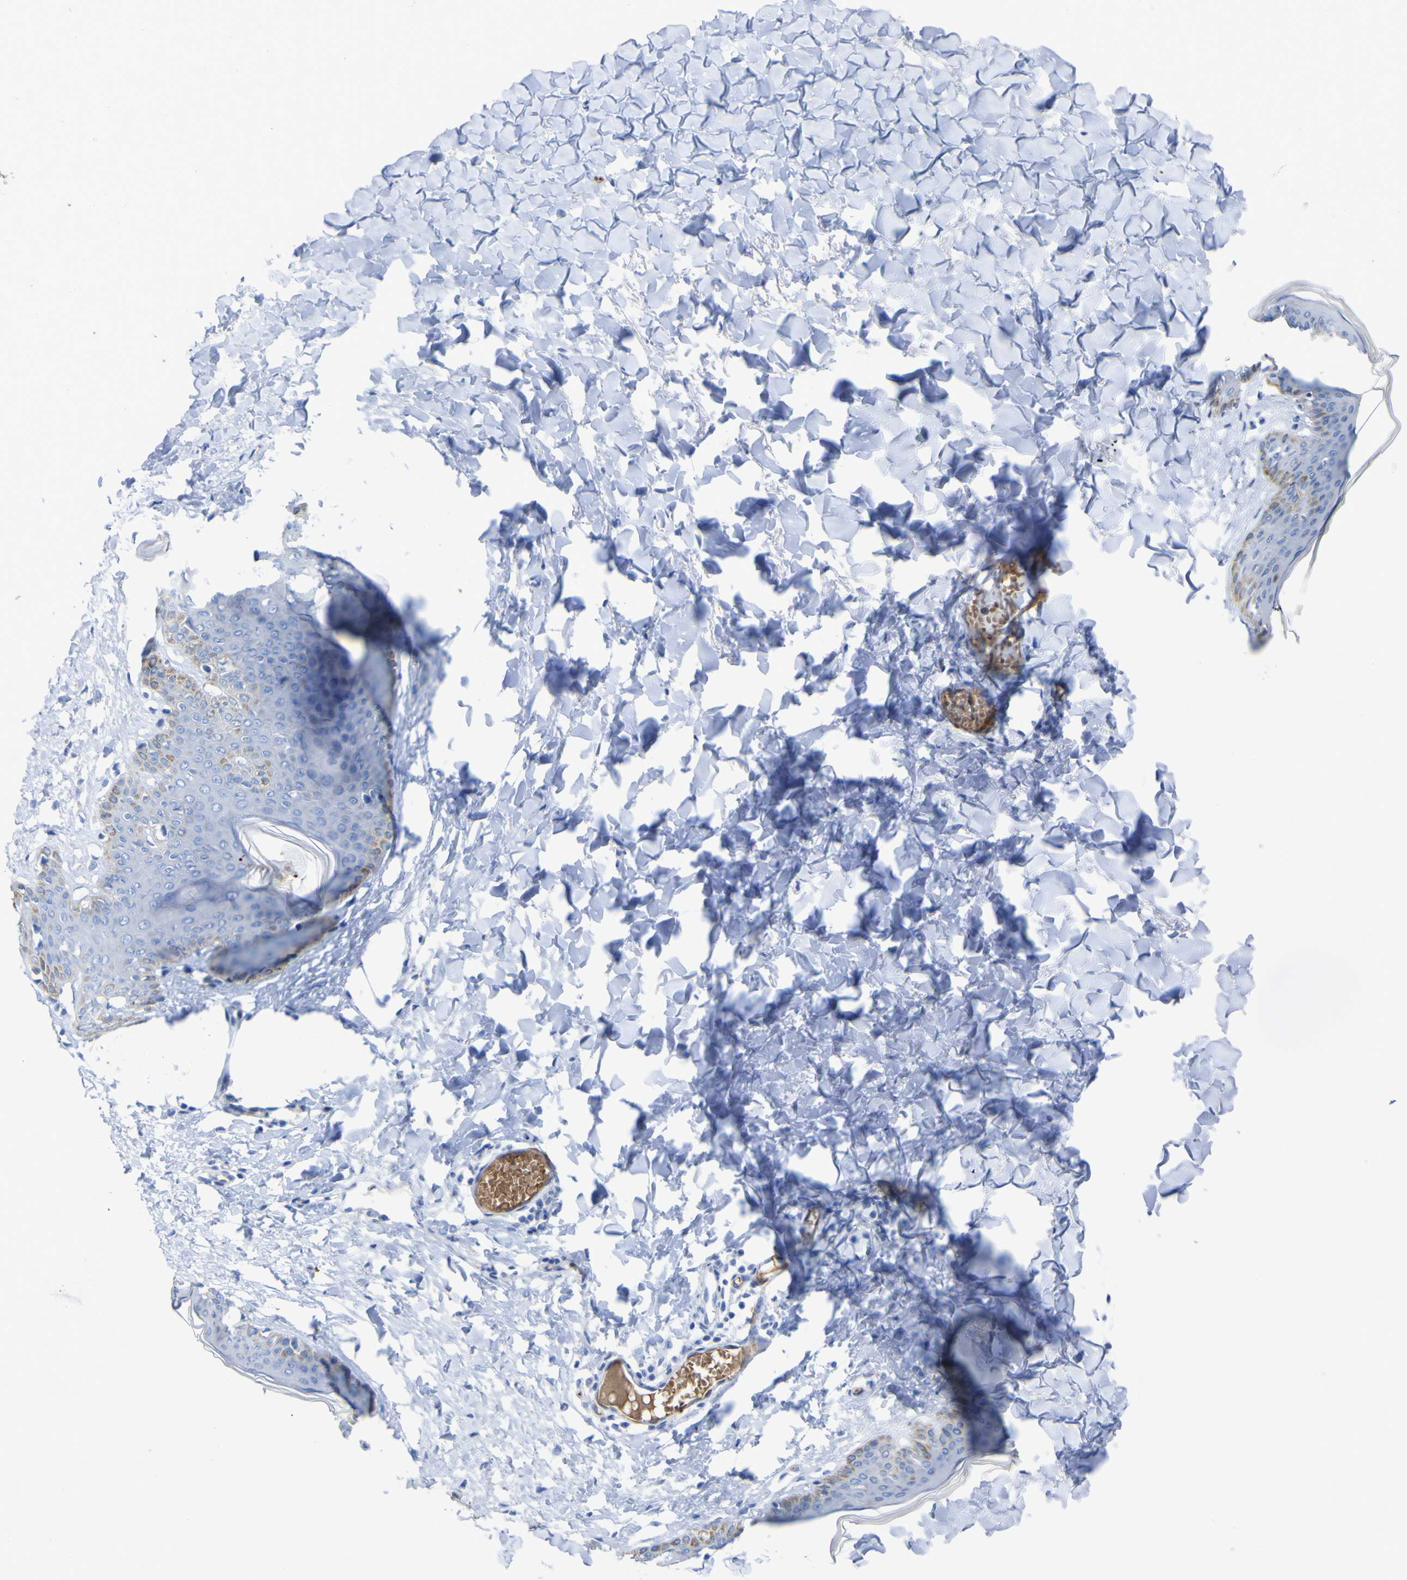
{"staining": {"intensity": "negative", "quantity": "none", "location": "none"}, "tissue": "skin", "cell_type": "Fibroblasts", "image_type": "normal", "snomed": [{"axis": "morphology", "description": "Normal tissue, NOS"}, {"axis": "topography", "description": "Skin"}], "caption": "DAB (3,3'-diaminobenzidine) immunohistochemical staining of benign skin shows no significant staining in fibroblasts.", "gene": "GCM1", "patient": {"sex": "female", "age": 17}}